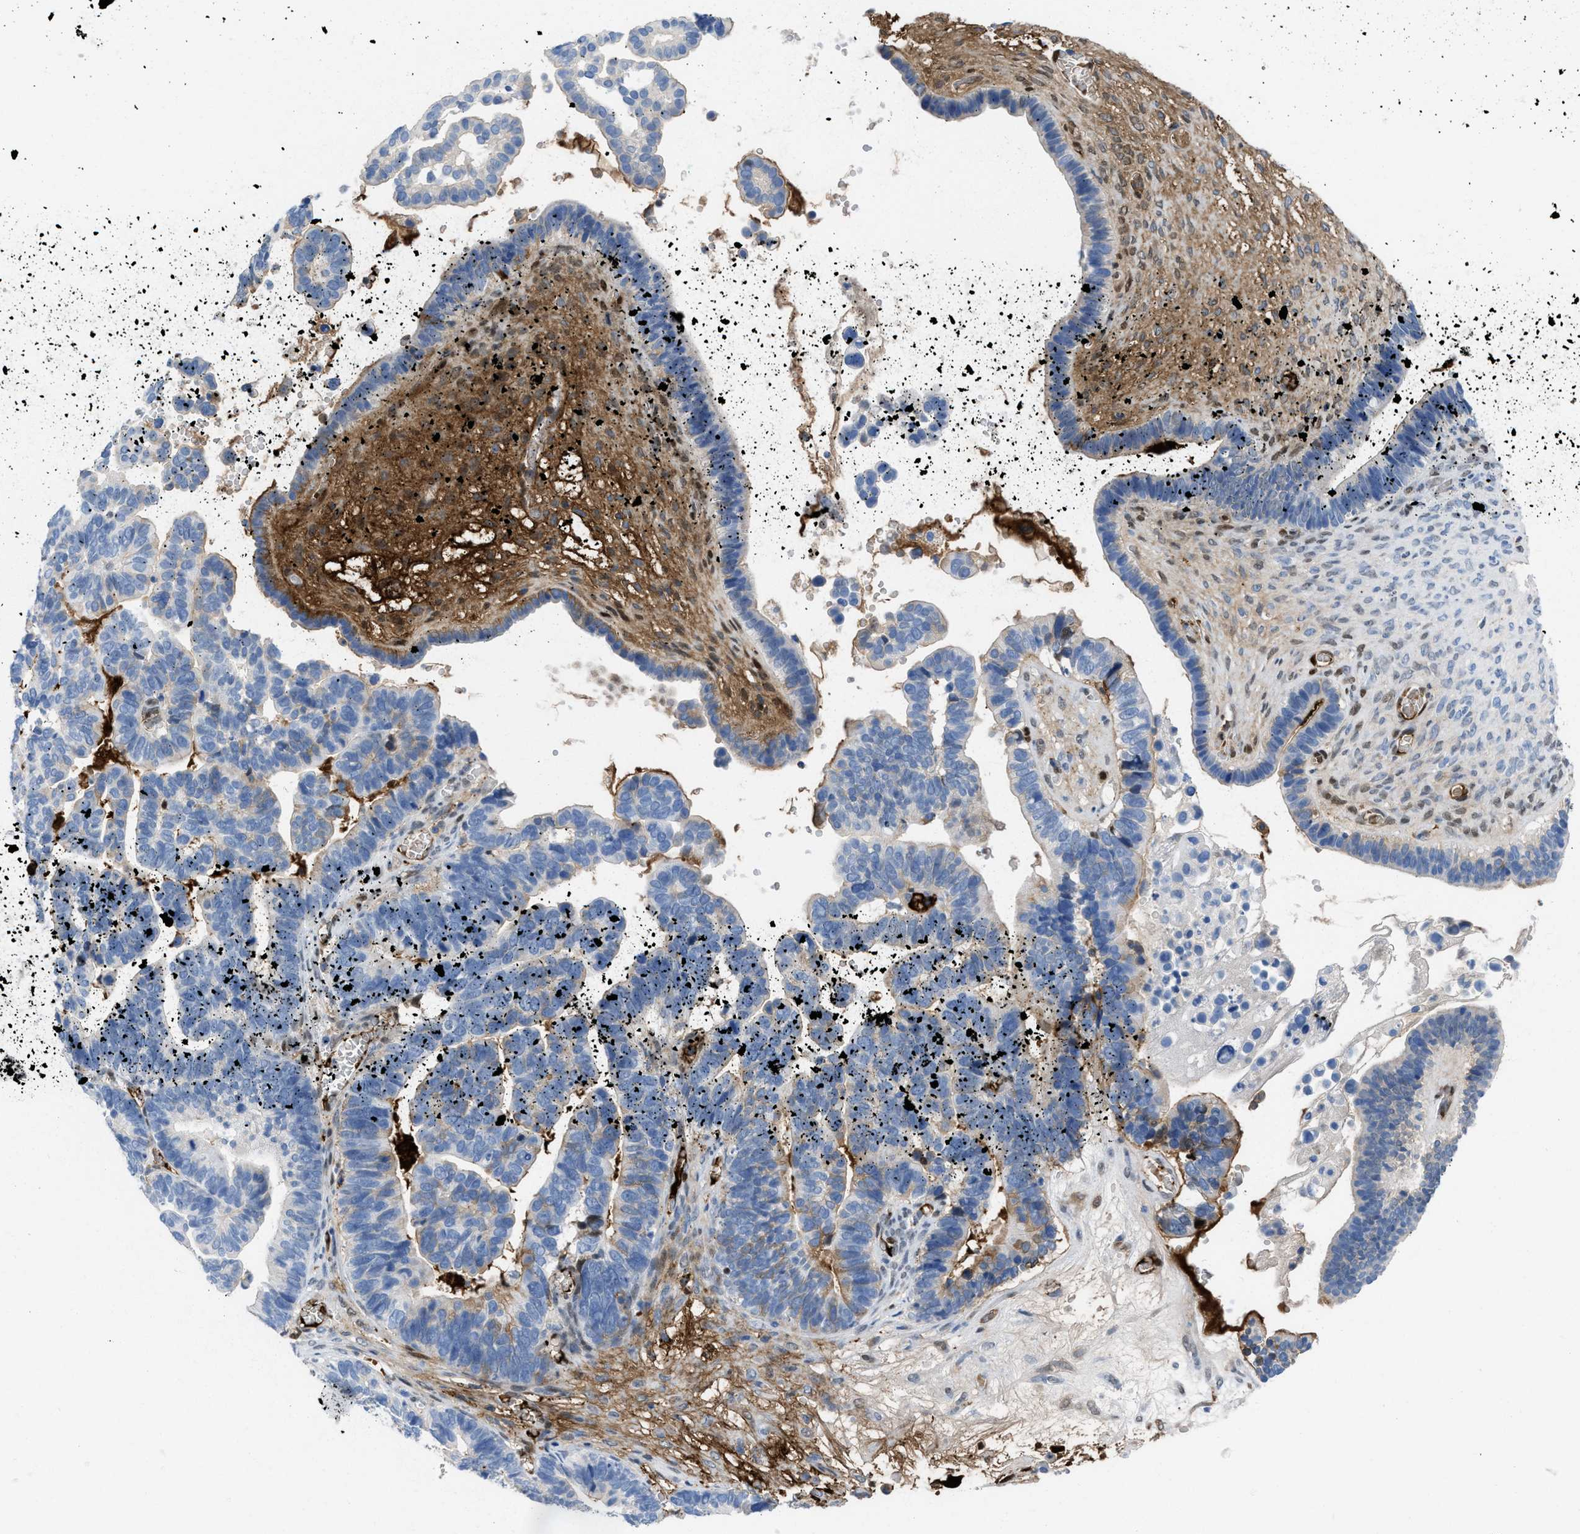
{"staining": {"intensity": "moderate", "quantity": "<25%", "location": "cytoplasmic/membranous"}, "tissue": "ovarian cancer", "cell_type": "Tumor cells", "image_type": "cancer", "snomed": [{"axis": "morphology", "description": "Cystadenocarcinoma, serous, NOS"}, {"axis": "topography", "description": "Ovary"}], "caption": "IHC image of neoplastic tissue: human ovarian cancer (serous cystadenocarcinoma) stained using immunohistochemistry (IHC) shows low levels of moderate protein expression localized specifically in the cytoplasmic/membranous of tumor cells, appearing as a cytoplasmic/membranous brown color.", "gene": "LEF1", "patient": {"sex": "female", "age": 56}}